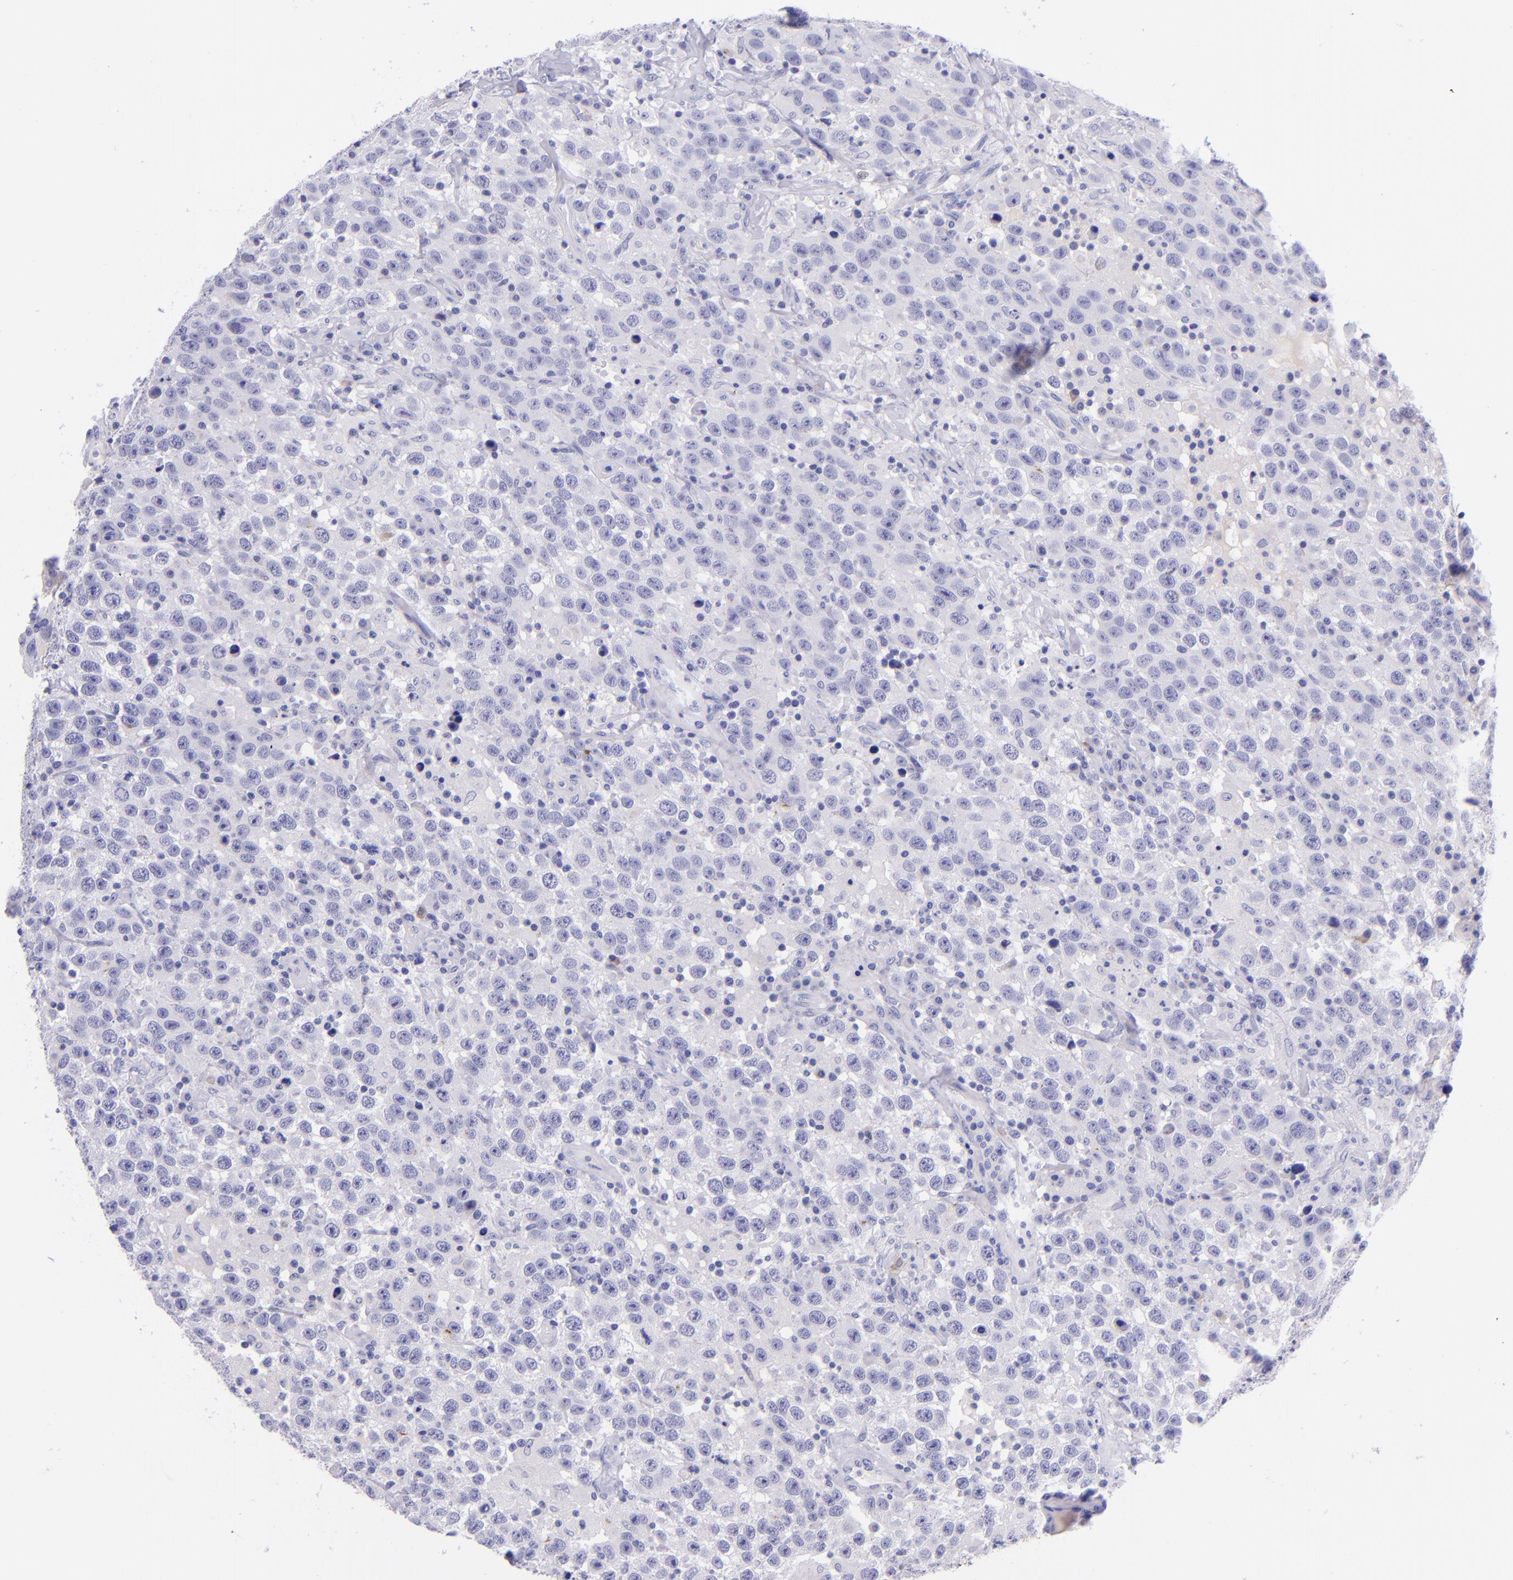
{"staining": {"intensity": "negative", "quantity": "none", "location": "none"}, "tissue": "testis cancer", "cell_type": "Tumor cells", "image_type": "cancer", "snomed": [{"axis": "morphology", "description": "Seminoma, NOS"}, {"axis": "topography", "description": "Testis"}], "caption": "This photomicrograph is of testis cancer stained with IHC to label a protein in brown with the nuclei are counter-stained blue. There is no expression in tumor cells. Brightfield microscopy of immunohistochemistry (IHC) stained with DAB (3,3'-diaminobenzidine) (brown) and hematoxylin (blue), captured at high magnification.", "gene": "KRT4", "patient": {"sex": "male", "age": 41}}